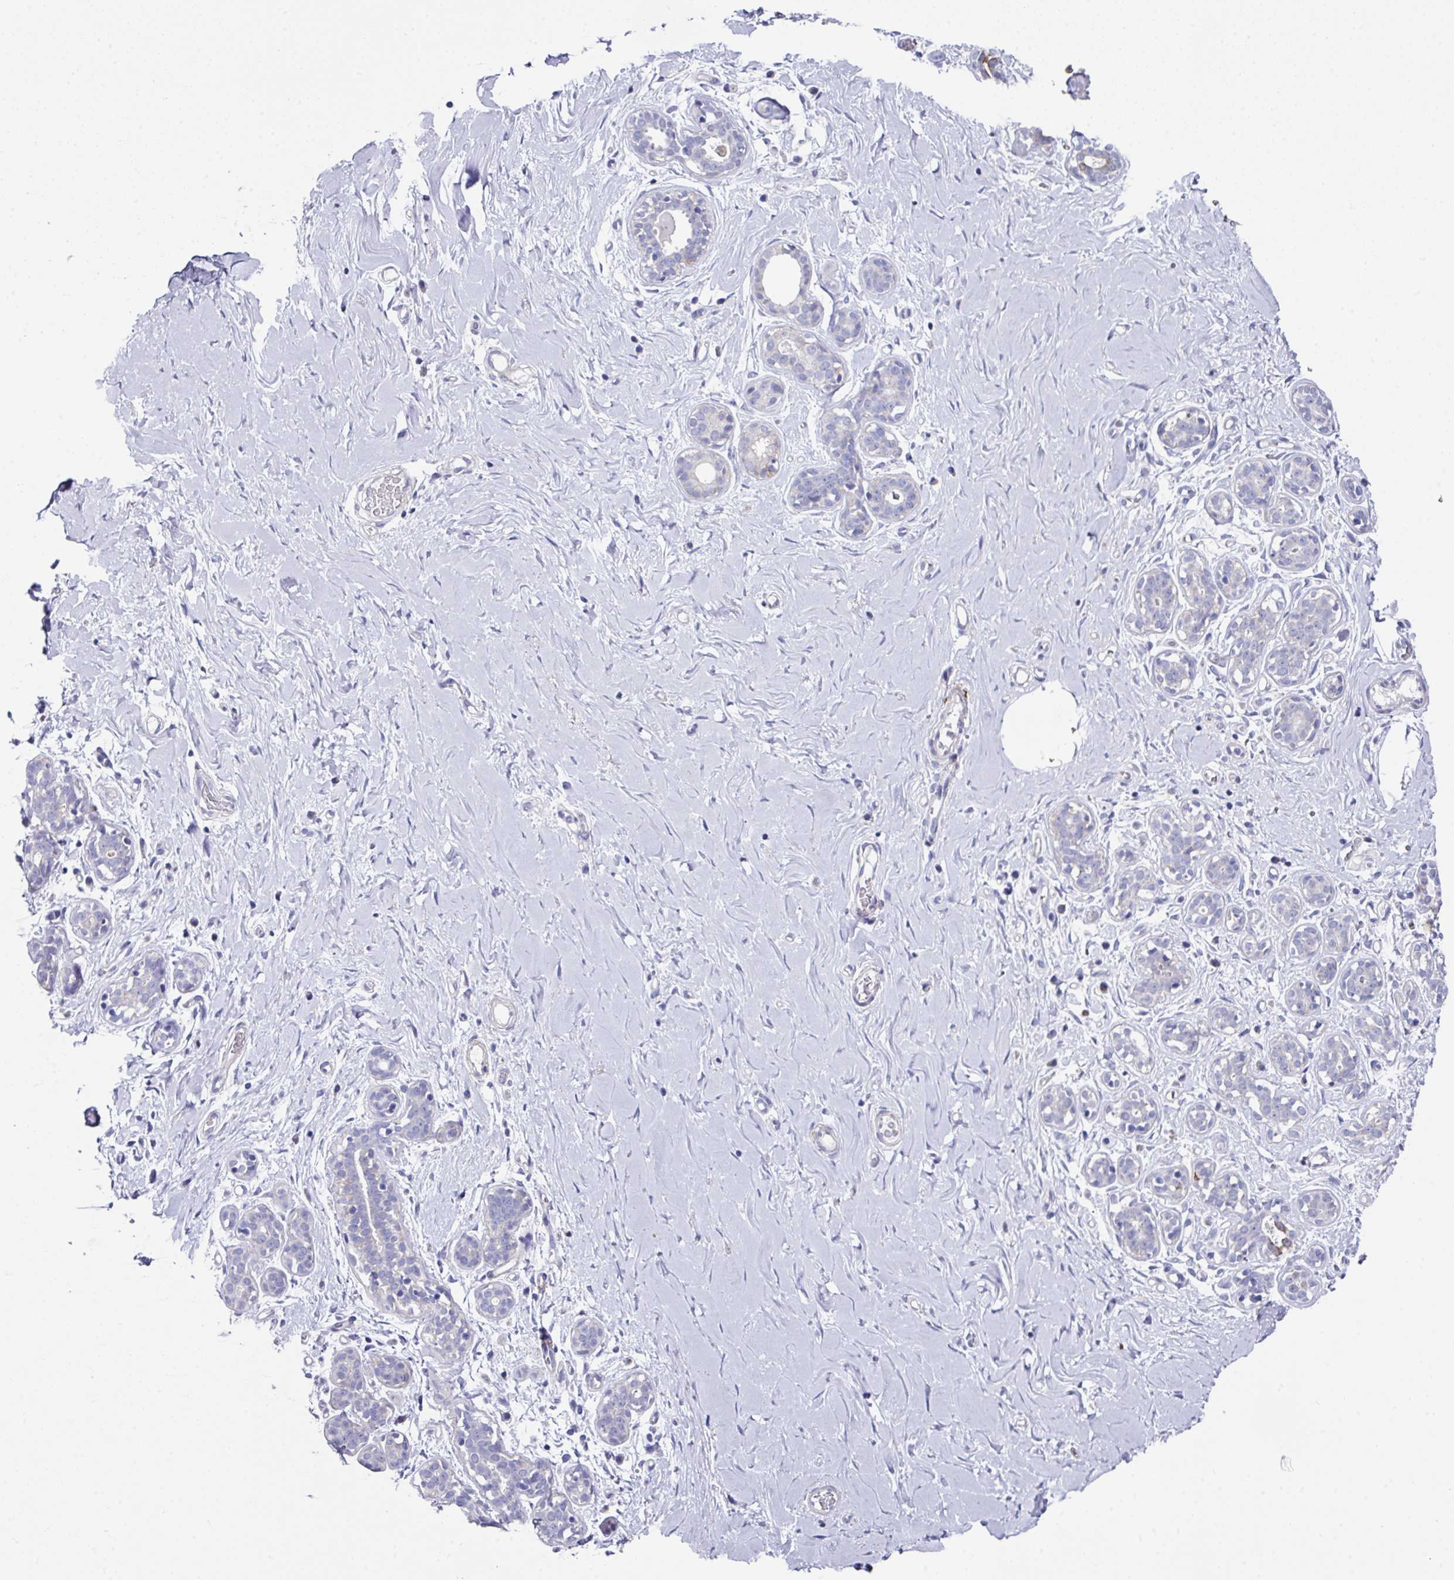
{"staining": {"intensity": "negative", "quantity": "none", "location": "none"}, "tissue": "breast", "cell_type": "Adipocytes", "image_type": "normal", "snomed": [{"axis": "morphology", "description": "Normal tissue, NOS"}, {"axis": "topography", "description": "Breast"}], "caption": "An immunohistochemistry (IHC) micrograph of benign breast is shown. There is no staining in adipocytes of breast. (Immunohistochemistry (ihc), brightfield microscopy, high magnification).", "gene": "CLDN1", "patient": {"sex": "female", "age": 27}}